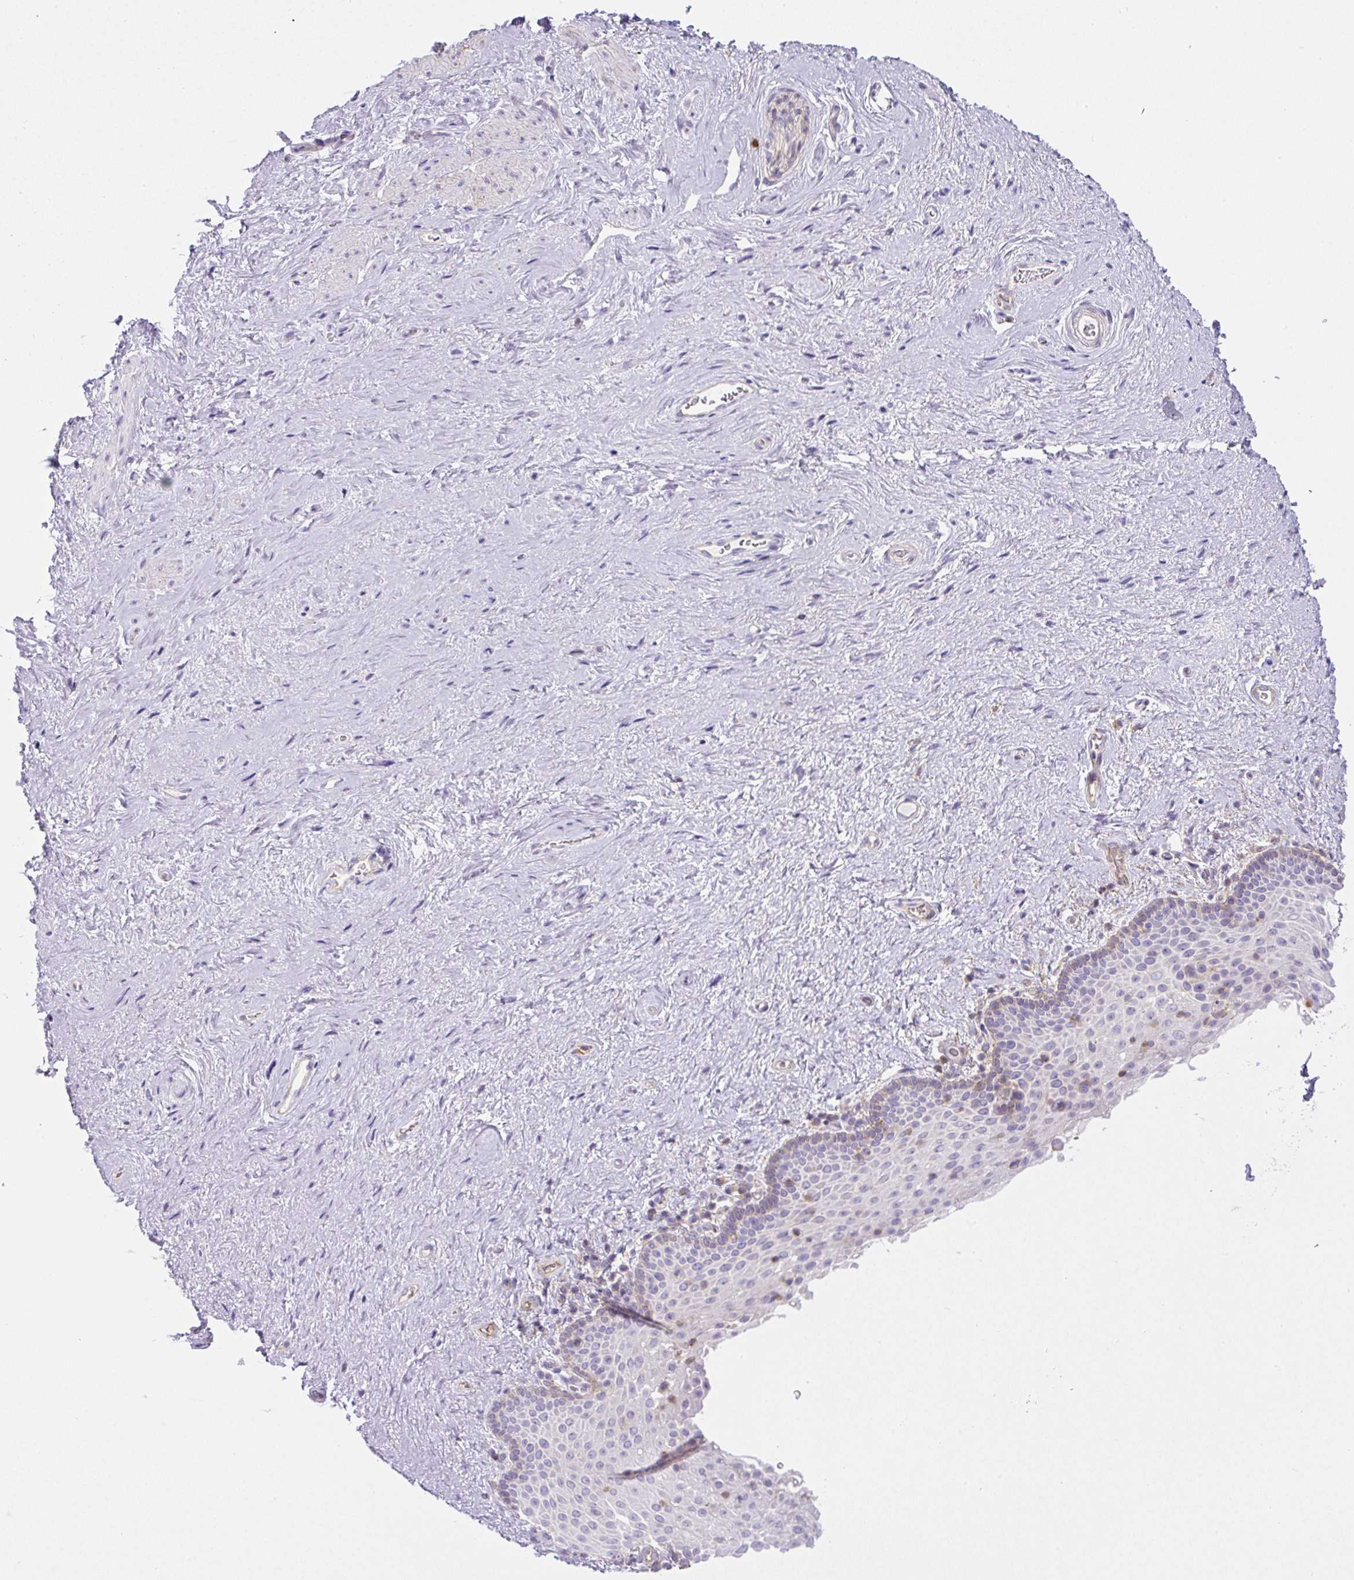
{"staining": {"intensity": "weak", "quantity": "<25%", "location": "cytoplasmic/membranous"}, "tissue": "vagina", "cell_type": "Squamous epithelial cells", "image_type": "normal", "snomed": [{"axis": "morphology", "description": "Normal tissue, NOS"}, {"axis": "topography", "description": "Vagina"}], "caption": "Vagina stained for a protein using immunohistochemistry (IHC) demonstrates no expression squamous epithelial cells.", "gene": "PIP5KL1", "patient": {"sex": "female", "age": 61}}